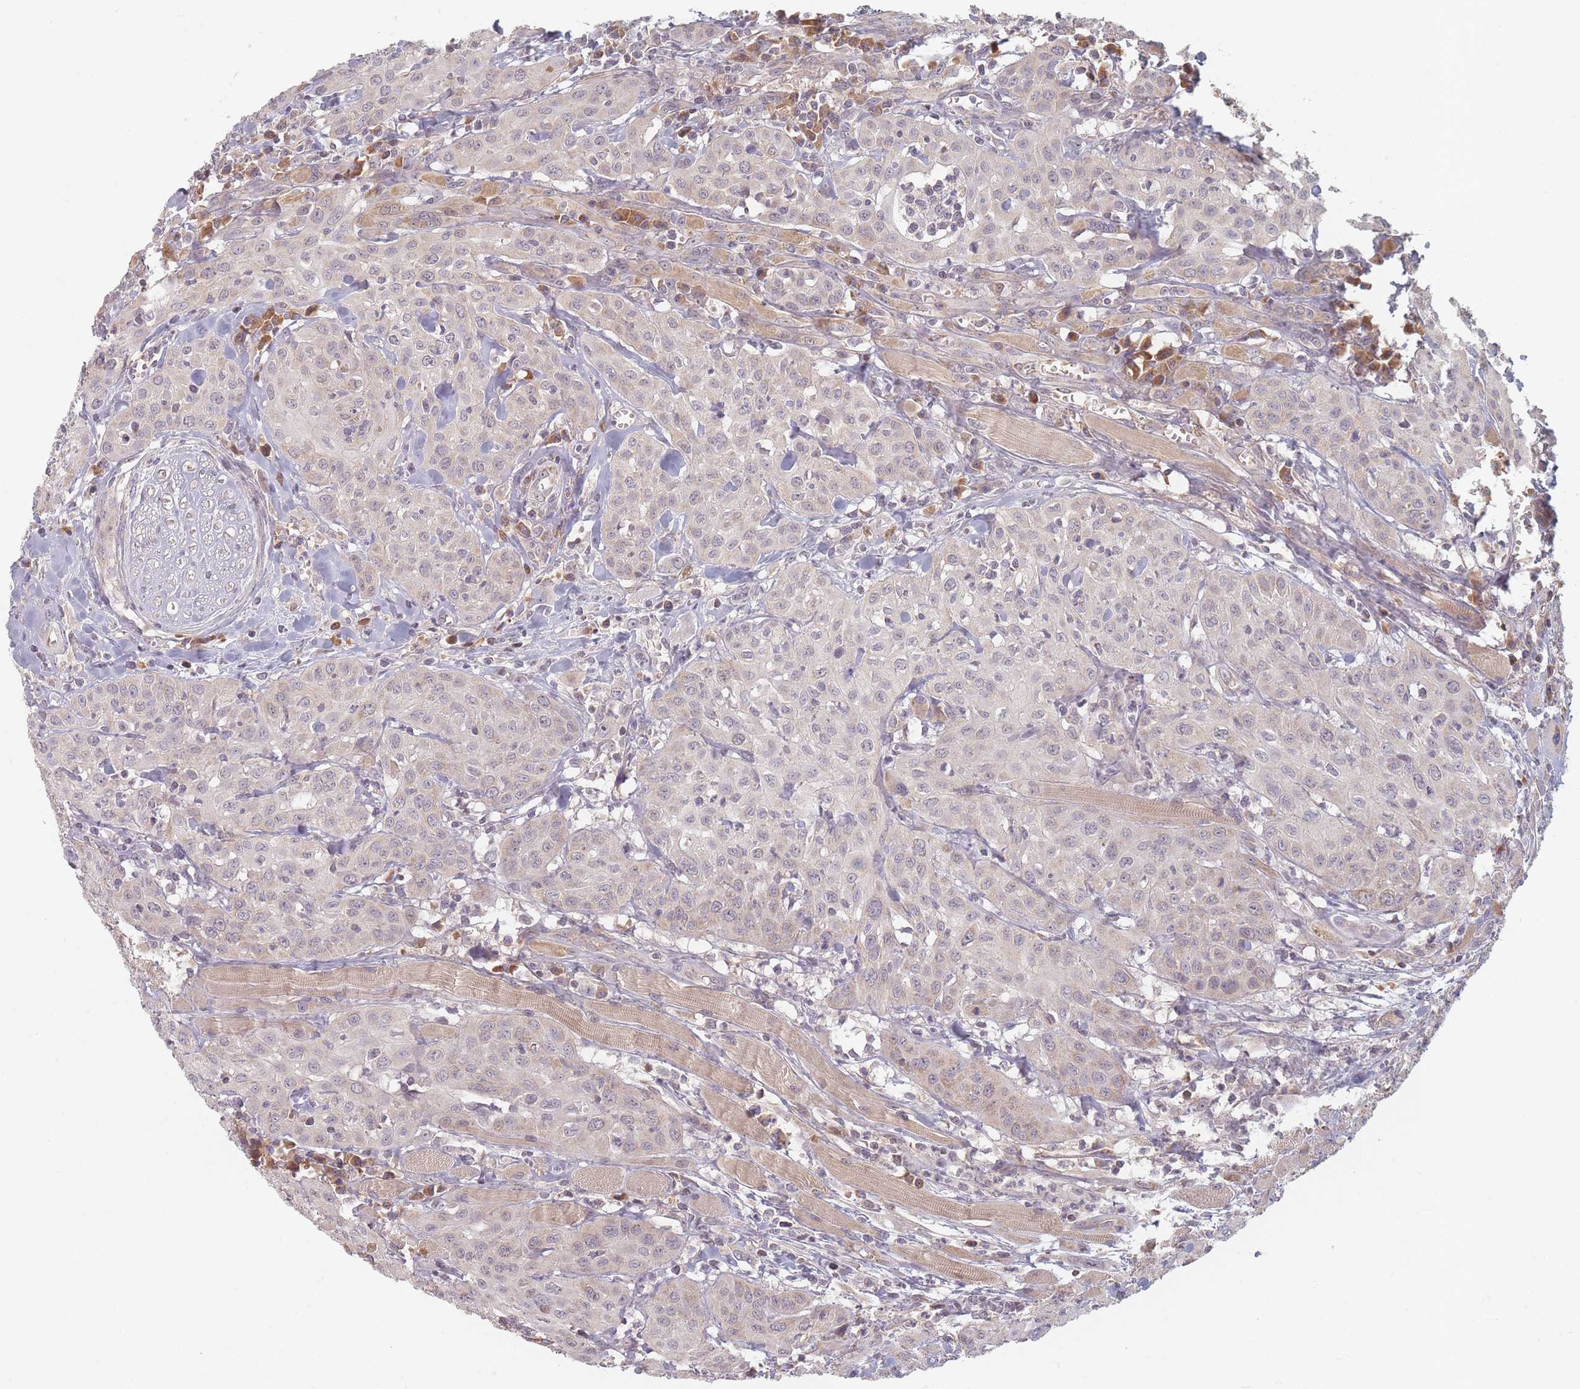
{"staining": {"intensity": "negative", "quantity": "none", "location": "none"}, "tissue": "head and neck cancer", "cell_type": "Tumor cells", "image_type": "cancer", "snomed": [{"axis": "morphology", "description": "Squamous cell carcinoma, NOS"}, {"axis": "topography", "description": "Oral tissue"}, {"axis": "topography", "description": "Head-Neck"}], "caption": "IHC micrograph of squamous cell carcinoma (head and neck) stained for a protein (brown), which displays no expression in tumor cells.", "gene": "OR2M4", "patient": {"sex": "female", "age": 70}}